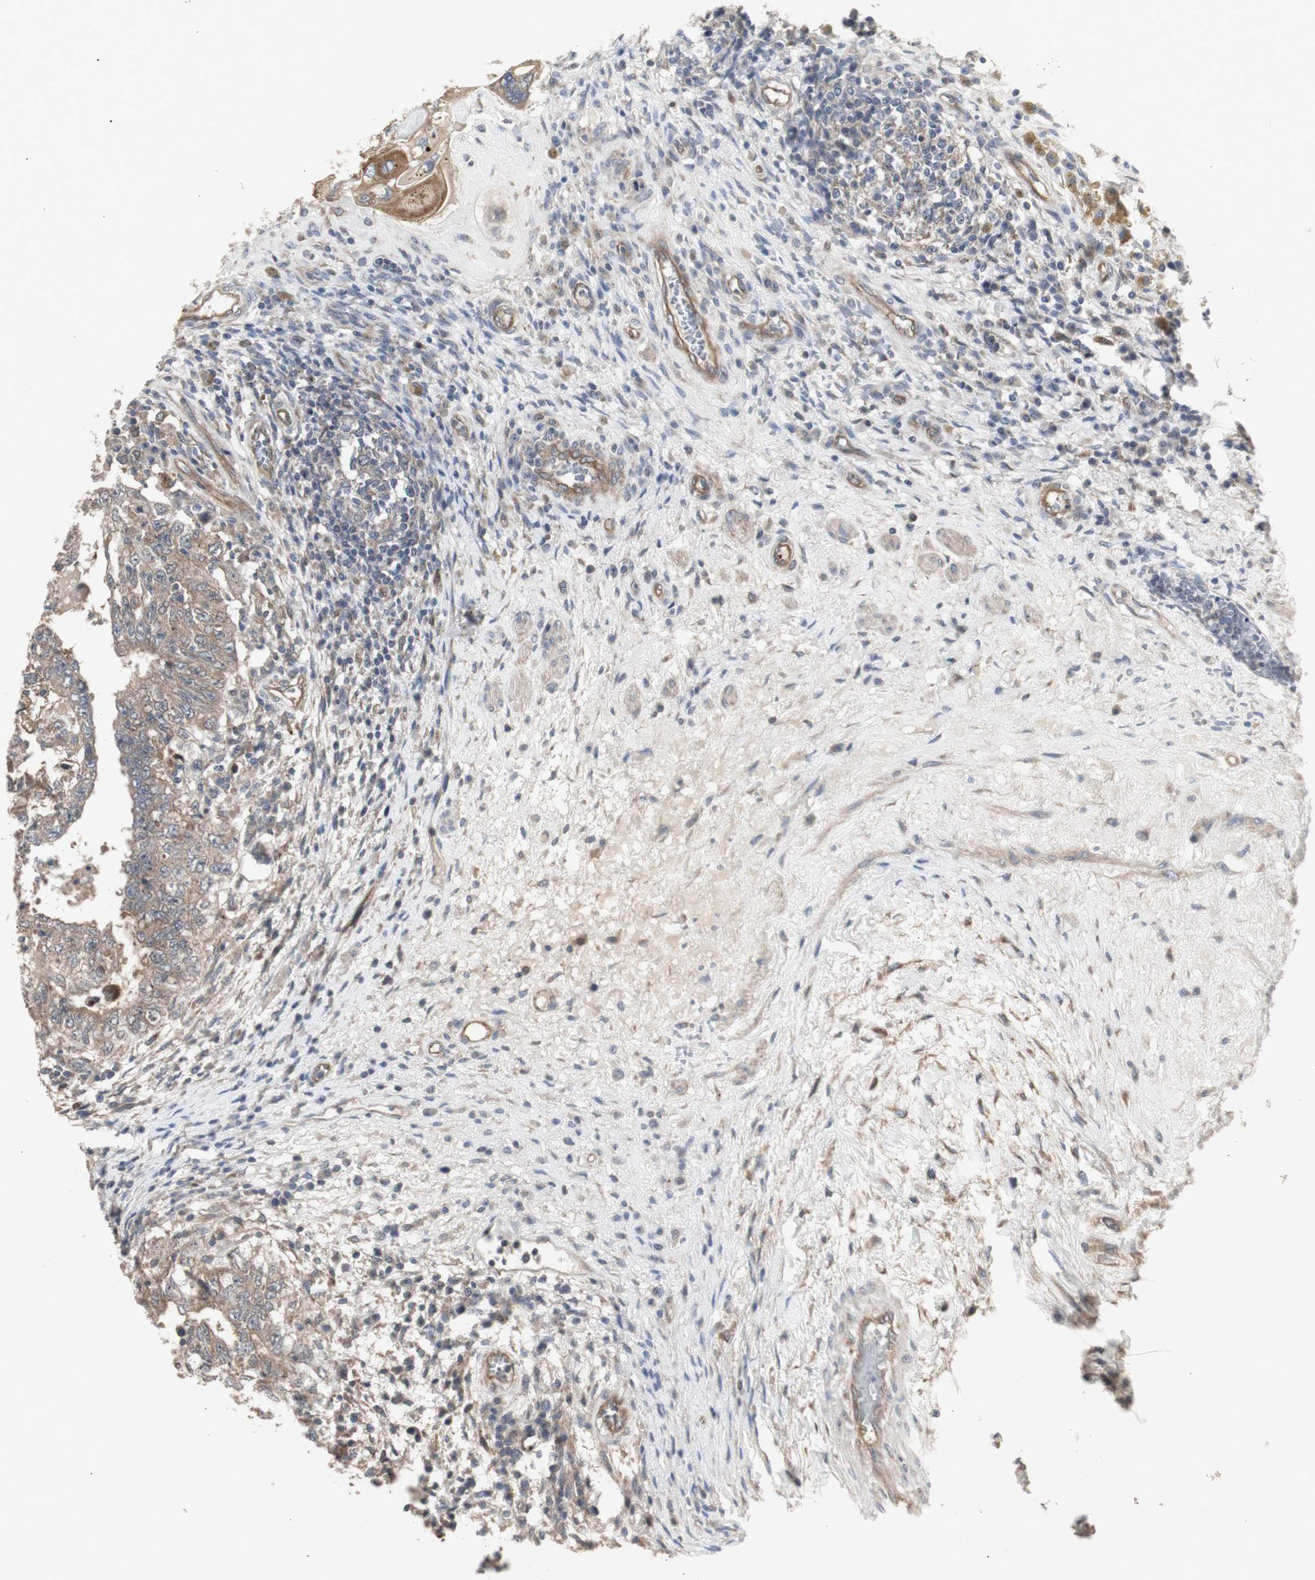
{"staining": {"intensity": "moderate", "quantity": ">75%", "location": "cytoplasmic/membranous"}, "tissue": "testis cancer", "cell_type": "Tumor cells", "image_type": "cancer", "snomed": [{"axis": "morphology", "description": "Carcinoma, Embryonal, NOS"}, {"axis": "topography", "description": "Testis"}], "caption": "Testis embryonal carcinoma stained with IHC reveals moderate cytoplasmic/membranous positivity in approximately >75% of tumor cells.", "gene": "CHURC1-FNTB", "patient": {"sex": "male", "age": 26}}